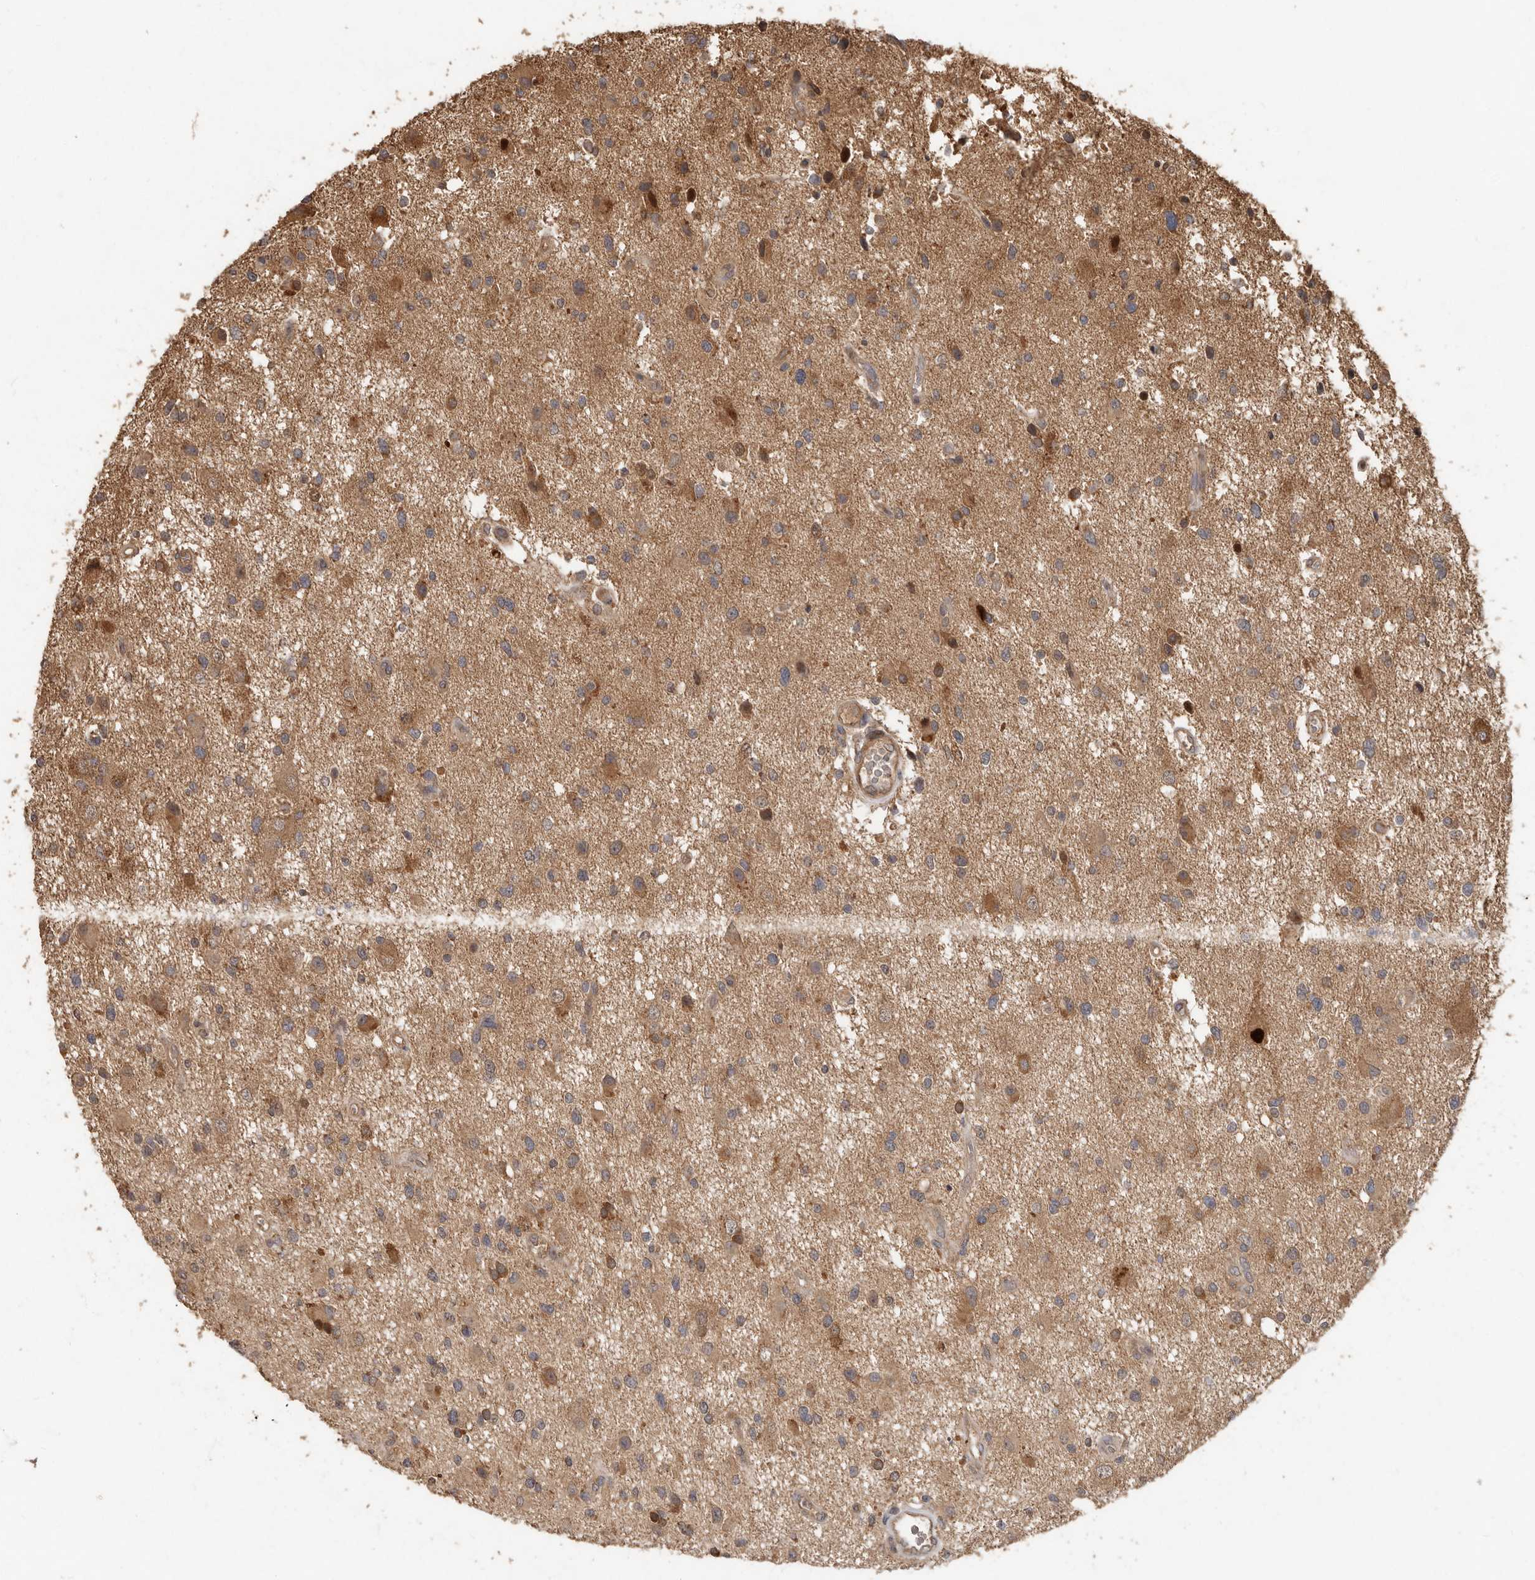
{"staining": {"intensity": "moderate", "quantity": ">75%", "location": "cytoplasmic/membranous"}, "tissue": "glioma", "cell_type": "Tumor cells", "image_type": "cancer", "snomed": [{"axis": "morphology", "description": "Glioma, malignant, High grade"}, {"axis": "topography", "description": "Brain"}], "caption": "Immunohistochemistry micrograph of glioma stained for a protein (brown), which exhibits medium levels of moderate cytoplasmic/membranous positivity in about >75% of tumor cells.", "gene": "KIF26B", "patient": {"sex": "male", "age": 33}}